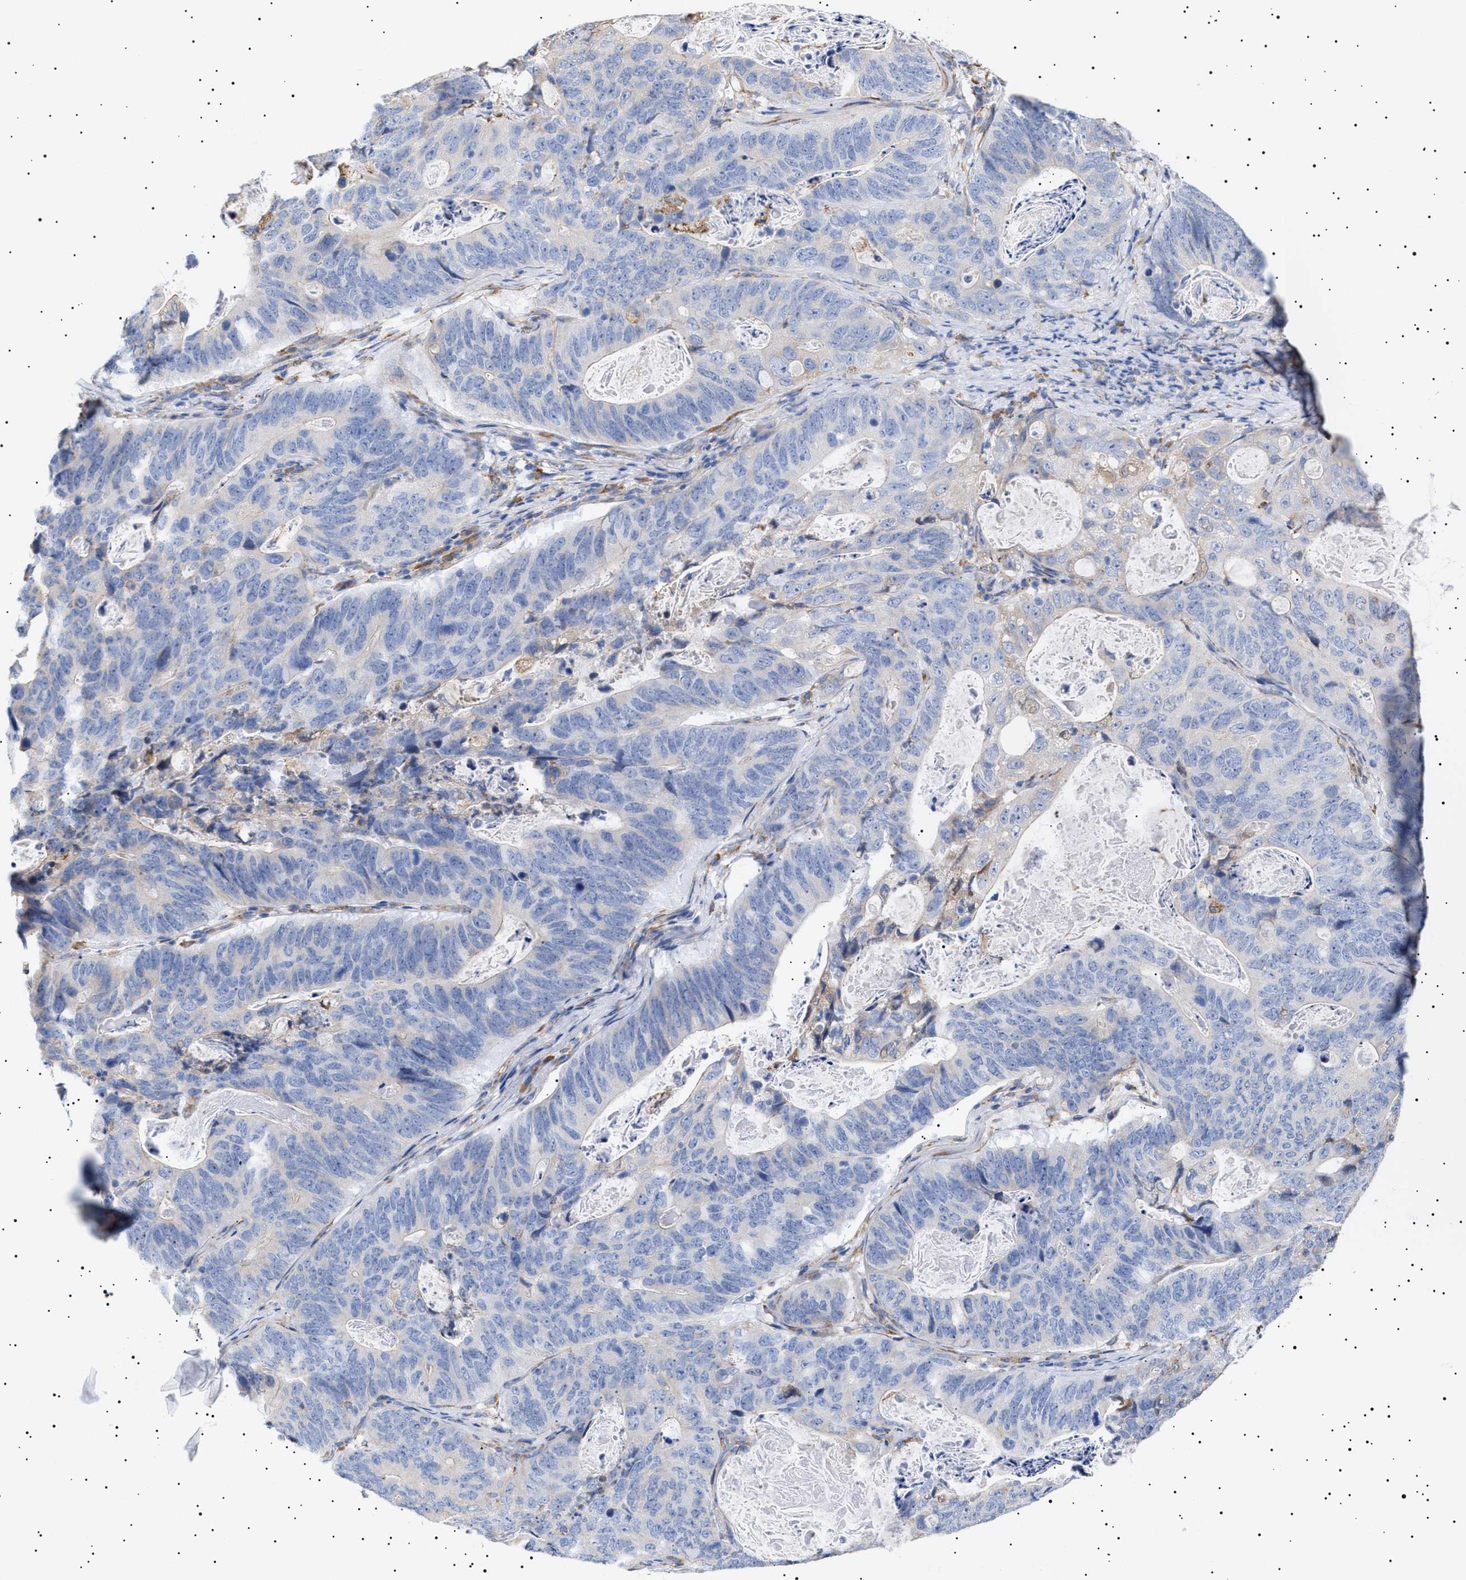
{"staining": {"intensity": "negative", "quantity": "none", "location": "none"}, "tissue": "stomach cancer", "cell_type": "Tumor cells", "image_type": "cancer", "snomed": [{"axis": "morphology", "description": "Normal tissue, NOS"}, {"axis": "morphology", "description": "Adenocarcinoma, NOS"}, {"axis": "topography", "description": "Stomach"}], "caption": "There is no significant expression in tumor cells of stomach adenocarcinoma. (DAB (3,3'-diaminobenzidine) IHC with hematoxylin counter stain).", "gene": "ERCC6L2", "patient": {"sex": "female", "age": 89}}